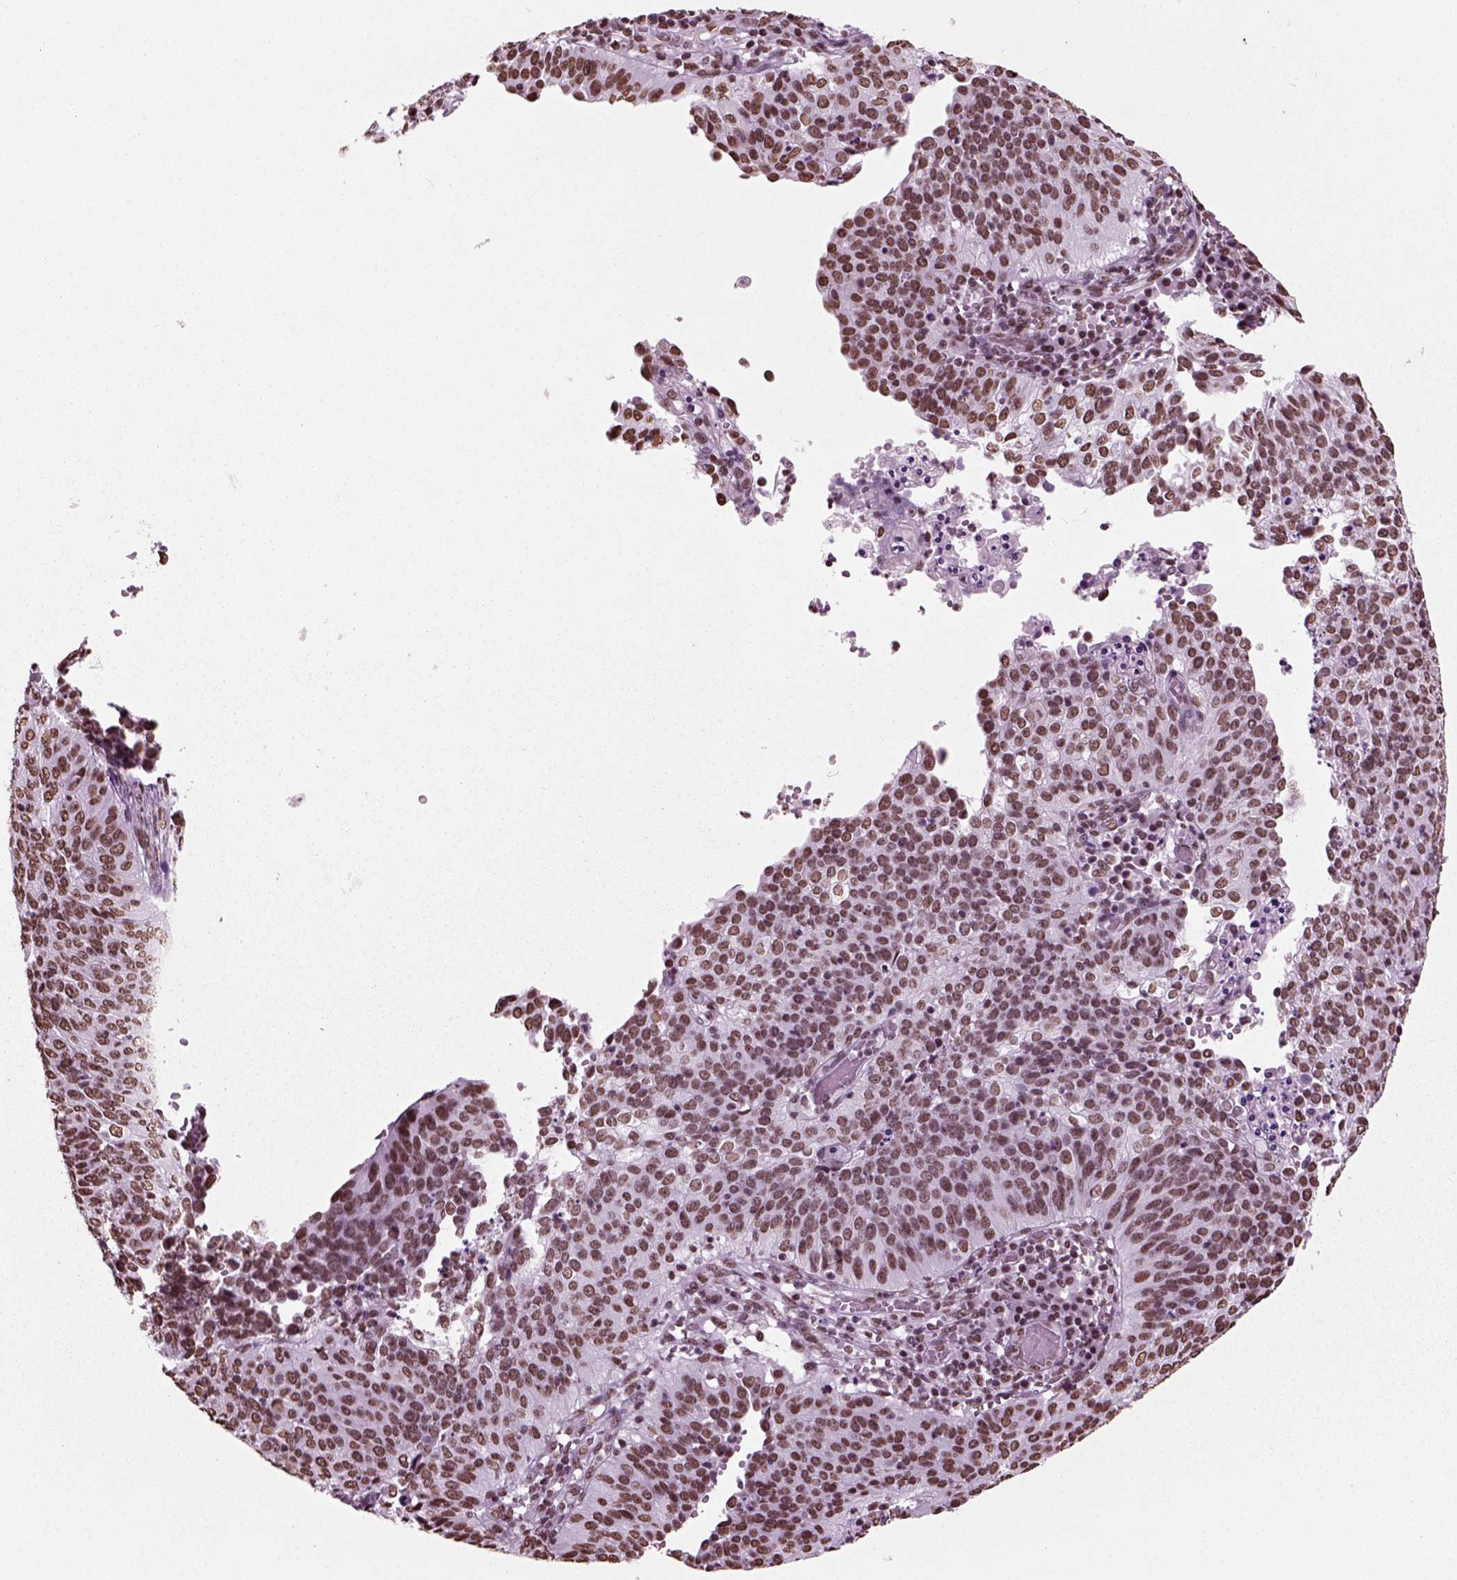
{"staining": {"intensity": "moderate", "quantity": ">75%", "location": "nuclear"}, "tissue": "cervical cancer", "cell_type": "Tumor cells", "image_type": "cancer", "snomed": [{"axis": "morphology", "description": "Squamous cell carcinoma, NOS"}, {"axis": "topography", "description": "Cervix"}], "caption": "An image showing moderate nuclear positivity in approximately >75% of tumor cells in cervical cancer (squamous cell carcinoma), as visualized by brown immunohistochemical staining.", "gene": "POLR1H", "patient": {"sex": "female", "age": 39}}